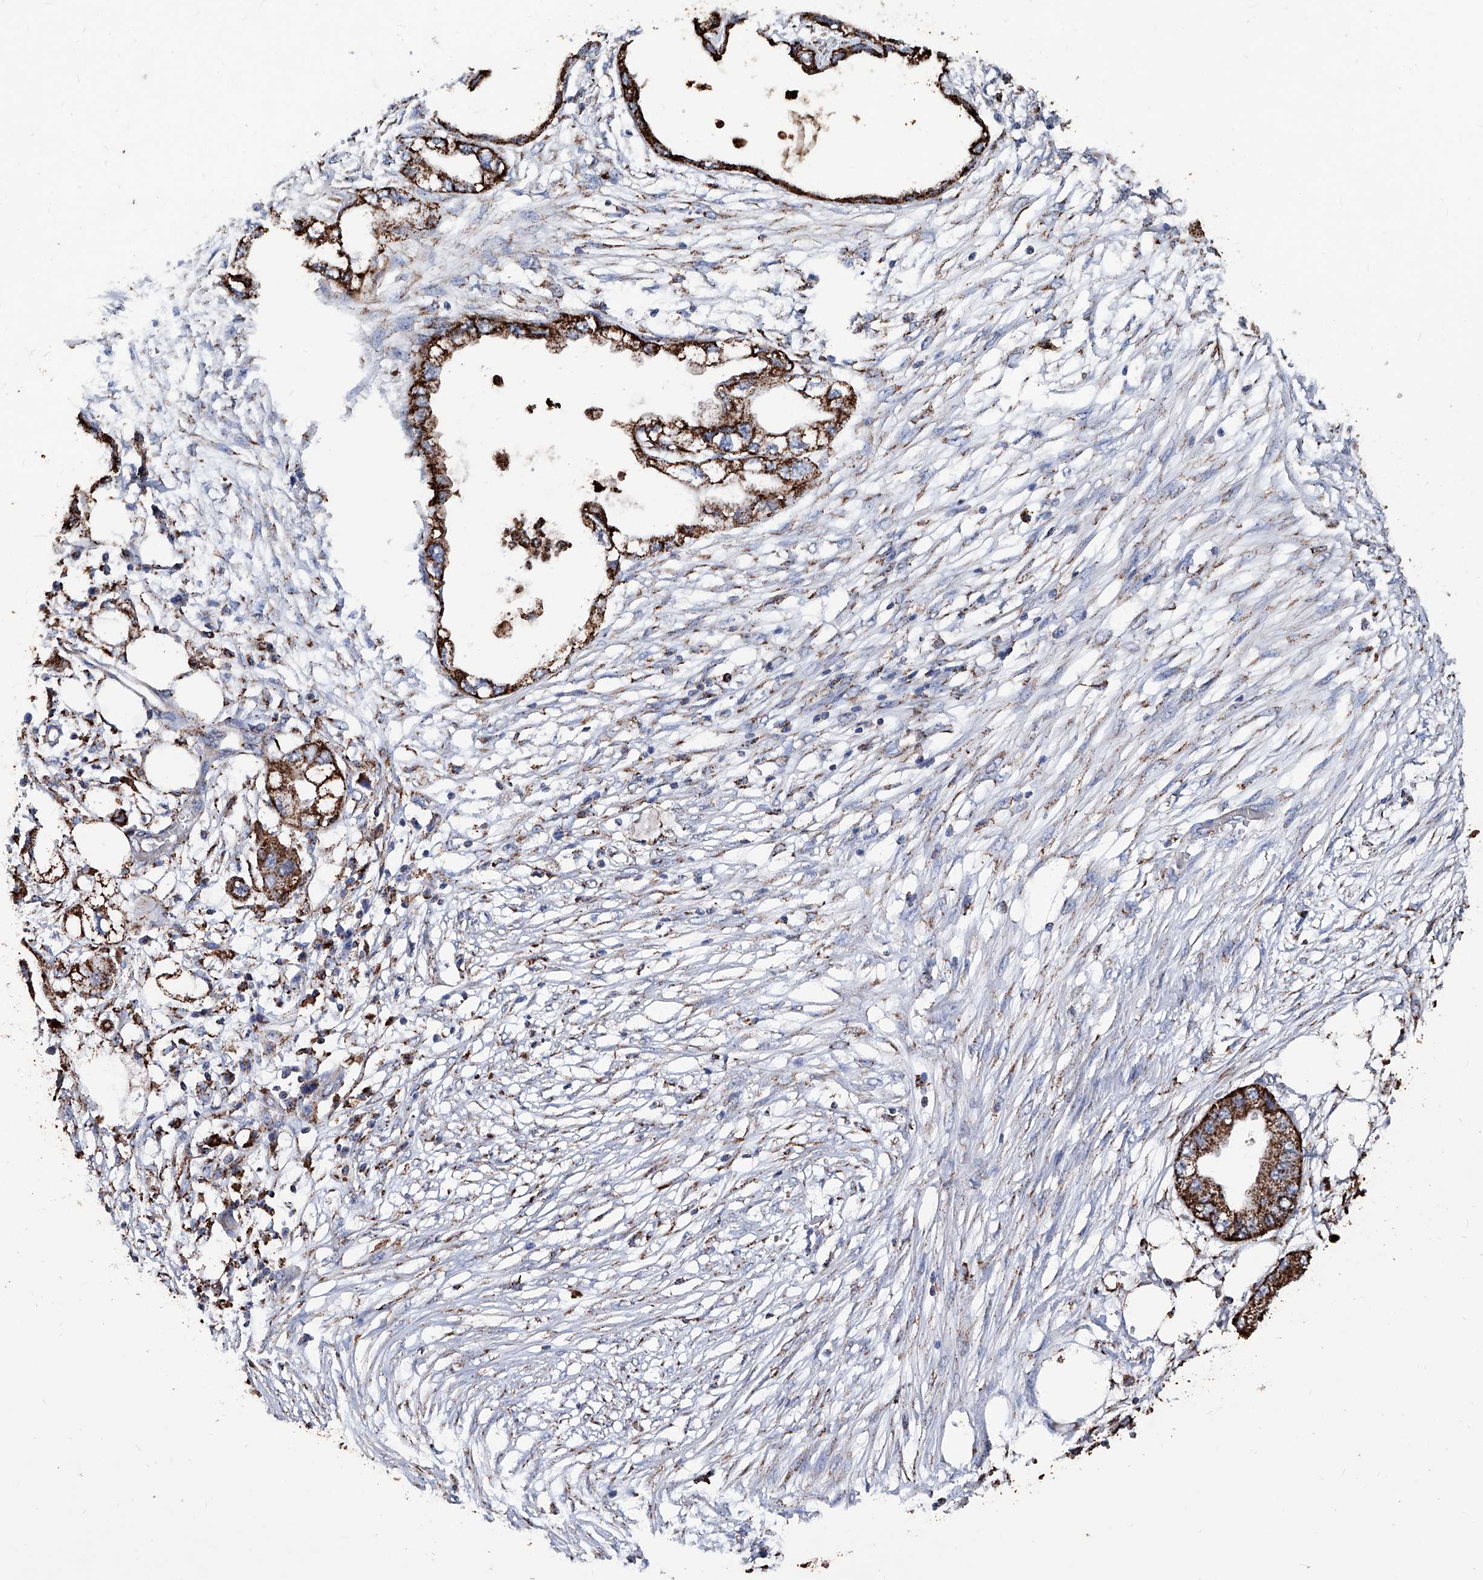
{"staining": {"intensity": "strong", "quantity": ">75%", "location": "cytoplasmic/membranous"}, "tissue": "endometrial cancer", "cell_type": "Tumor cells", "image_type": "cancer", "snomed": [{"axis": "morphology", "description": "Adenocarcinoma, NOS"}, {"axis": "morphology", "description": "Adenocarcinoma, metastatic, NOS"}, {"axis": "topography", "description": "Adipose tissue"}, {"axis": "topography", "description": "Endometrium"}], "caption": "An IHC micrograph of neoplastic tissue is shown. Protein staining in brown shows strong cytoplasmic/membranous positivity in endometrial adenocarcinoma within tumor cells. (IHC, brightfield microscopy, high magnification).", "gene": "NHS", "patient": {"sex": "female", "age": 67}}